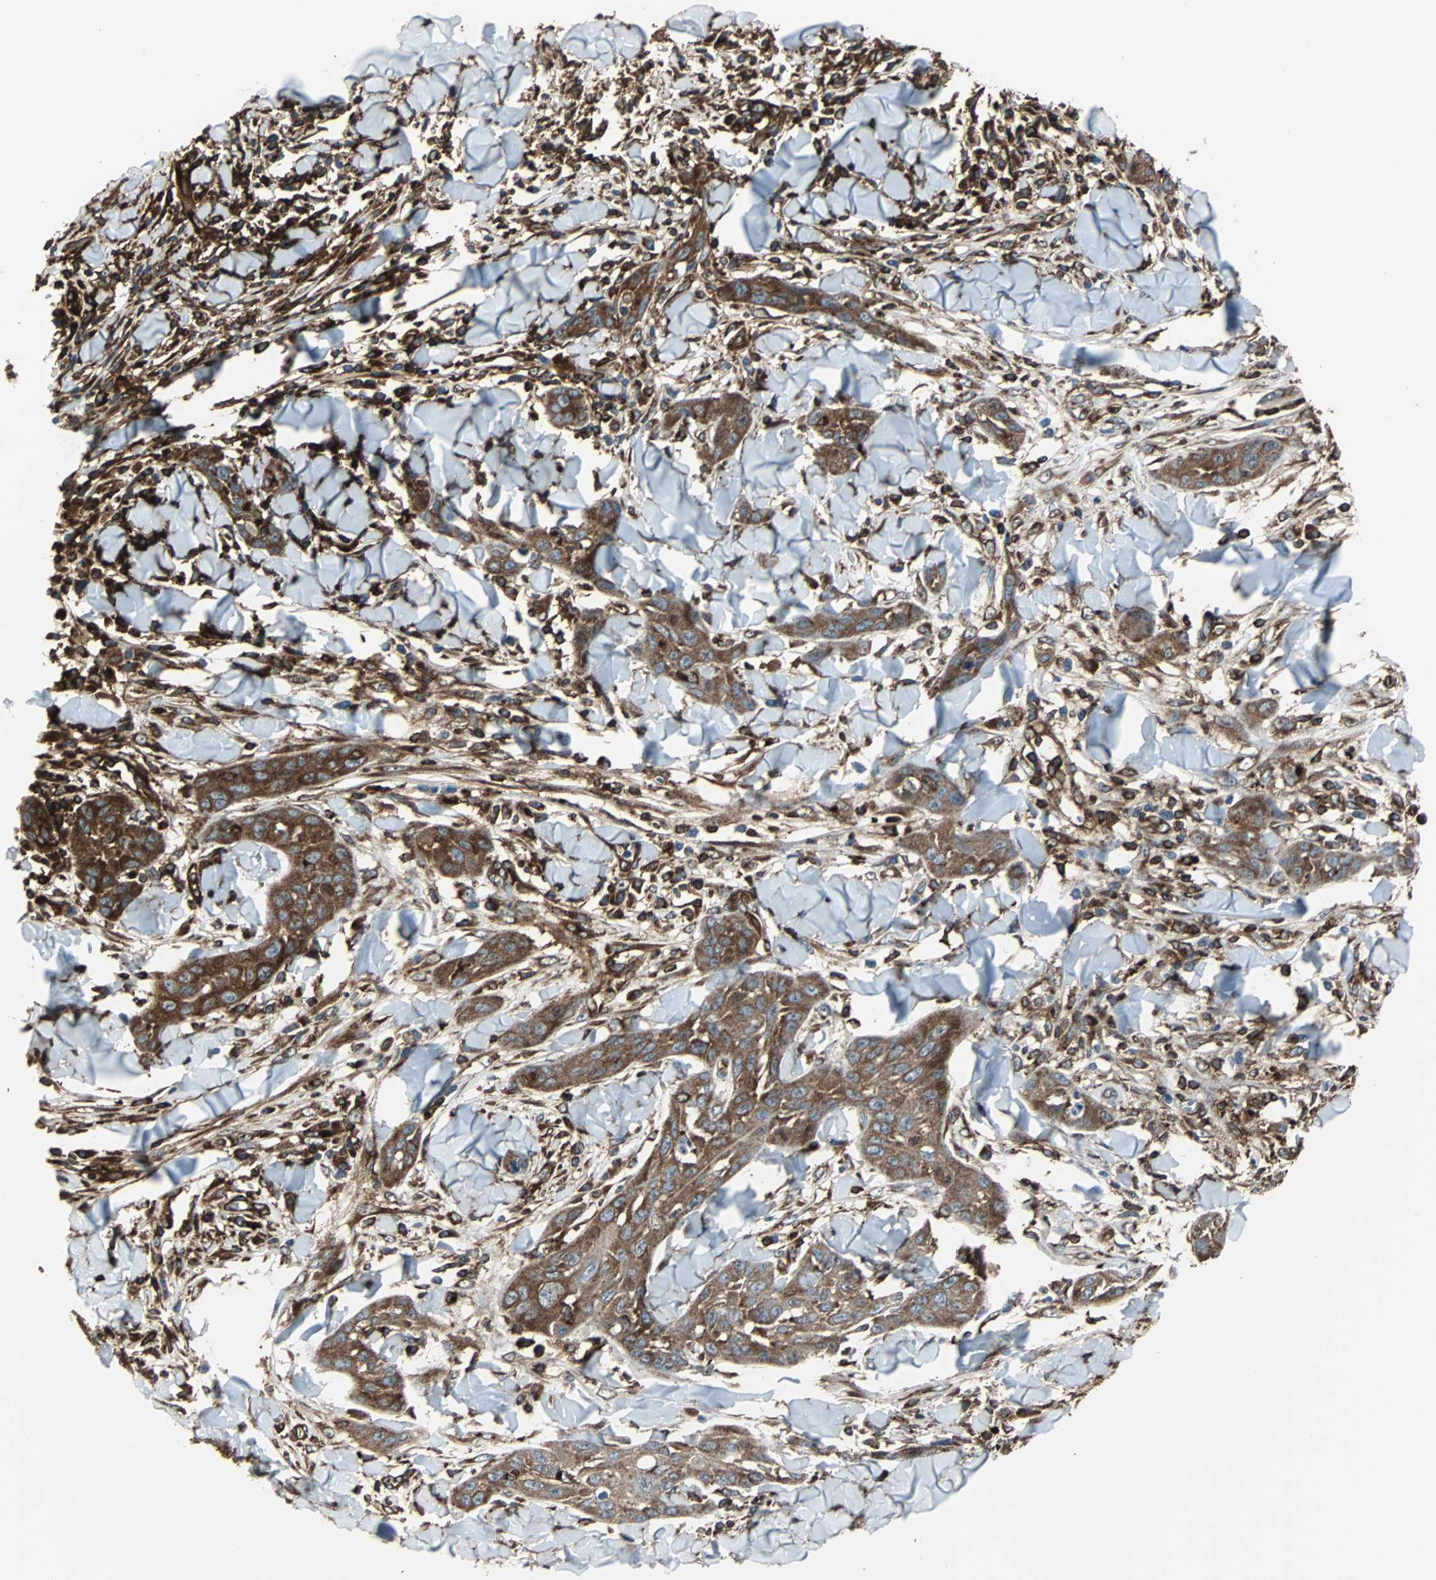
{"staining": {"intensity": "moderate", "quantity": ">75%", "location": "cytoplasmic/membranous"}, "tissue": "skin cancer", "cell_type": "Tumor cells", "image_type": "cancer", "snomed": [{"axis": "morphology", "description": "Squamous cell carcinoma, NOS"}, {"axis": "topography", "description": "Skin"}], "caption": "Moderate cytoplasmic/membranous protein staining is identified in about >75% of tumor cells in skin squamous cell carcinoma. Nuclei are stained in blue.", "gene": "RELA", "patient": {"sex": "male", "age": 24}}